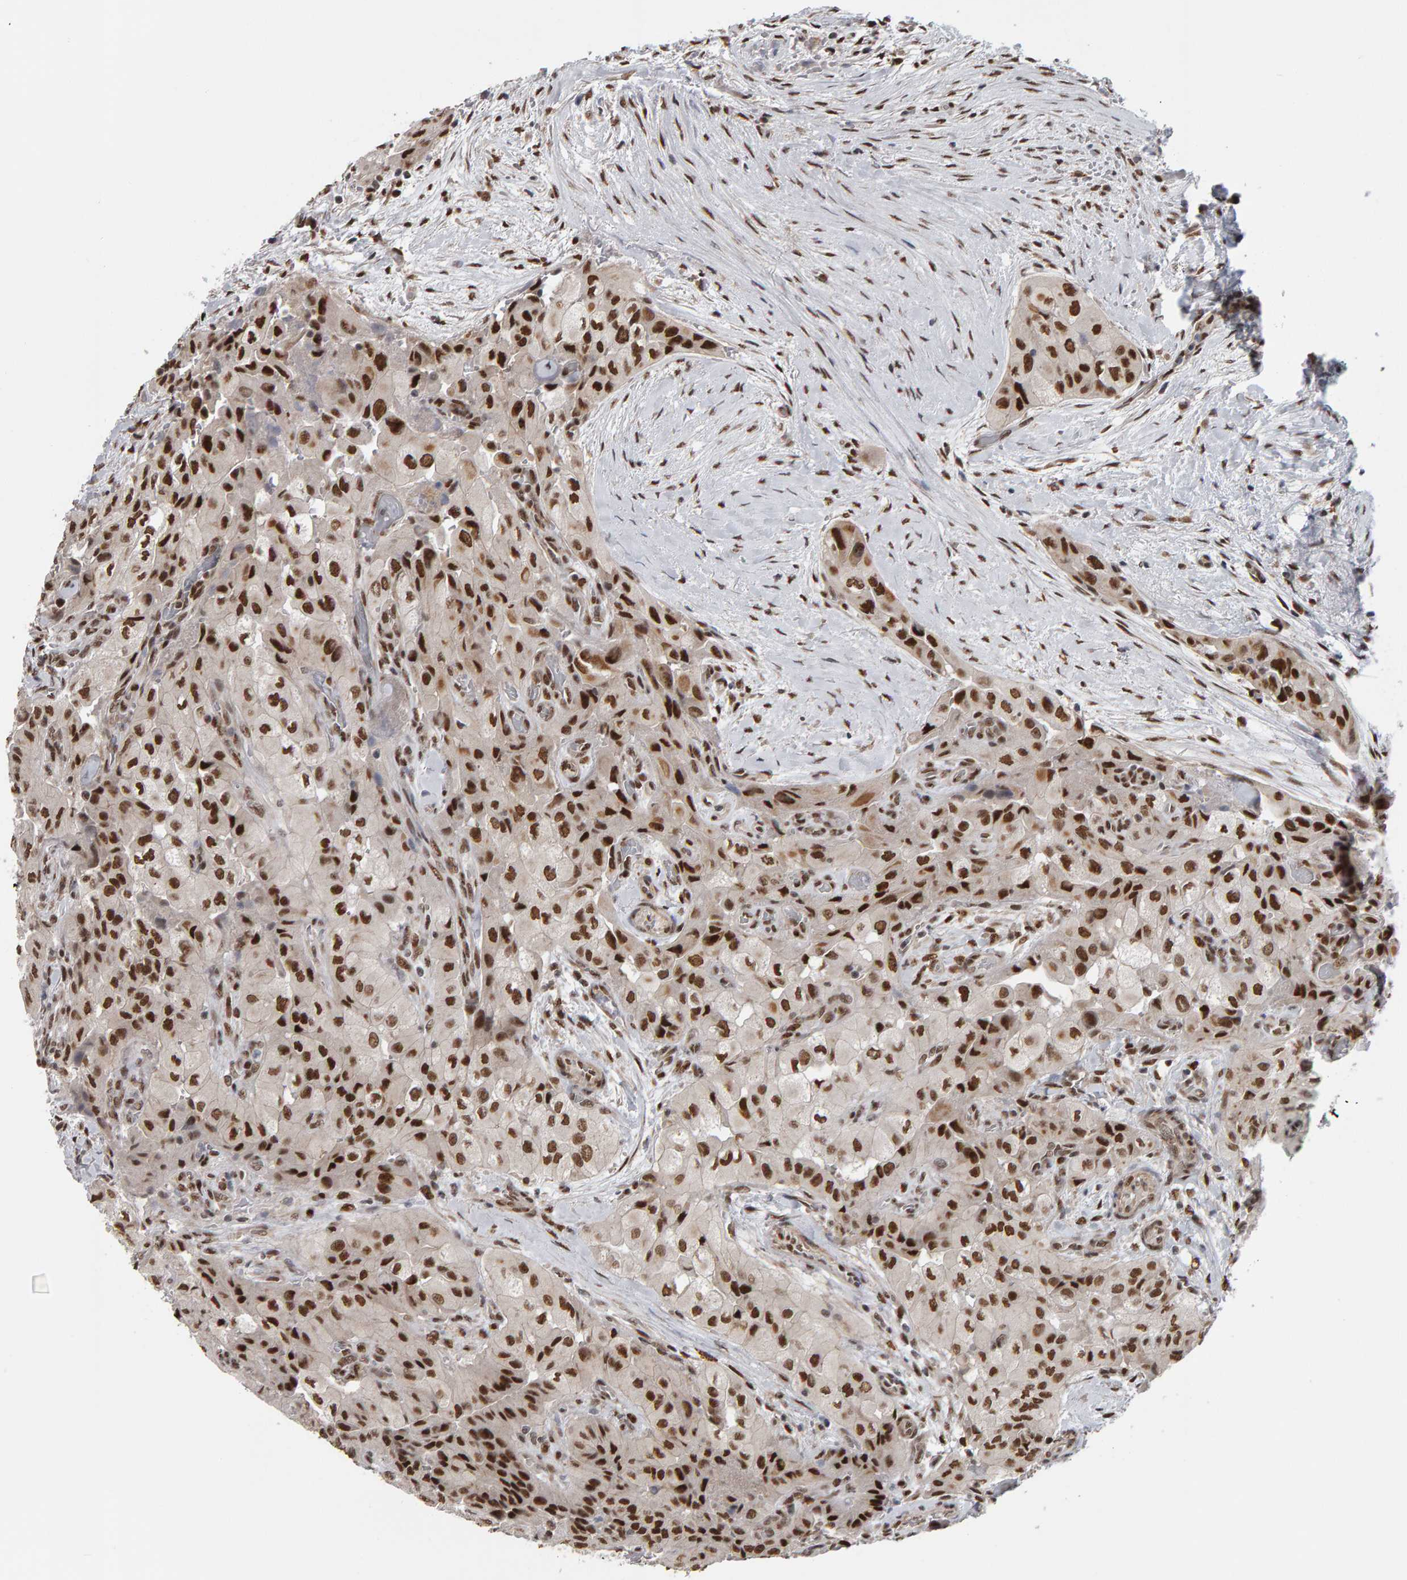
{"staining": {"intensity": "strong", "quantity": ">75%", "location": "nuclear"}, "tissue": "thyroid cancer", "cell_type": "Tumor cells", "image_type": "cancer", "snomed": [{"axis": "morphology", "description": "Papillary adenocarcinoma, NOS"}, {"axis": "topography", "description": "Thyroid gland"}], "caption": "This histopathology image displays IHC staining of human papillary adenocarcinoma (thyroid), with high strong nuclear positivity in about >75% of tumor cells.", "gene": "ATF7IP", "patient": {"sex": "female", "age": 59}}